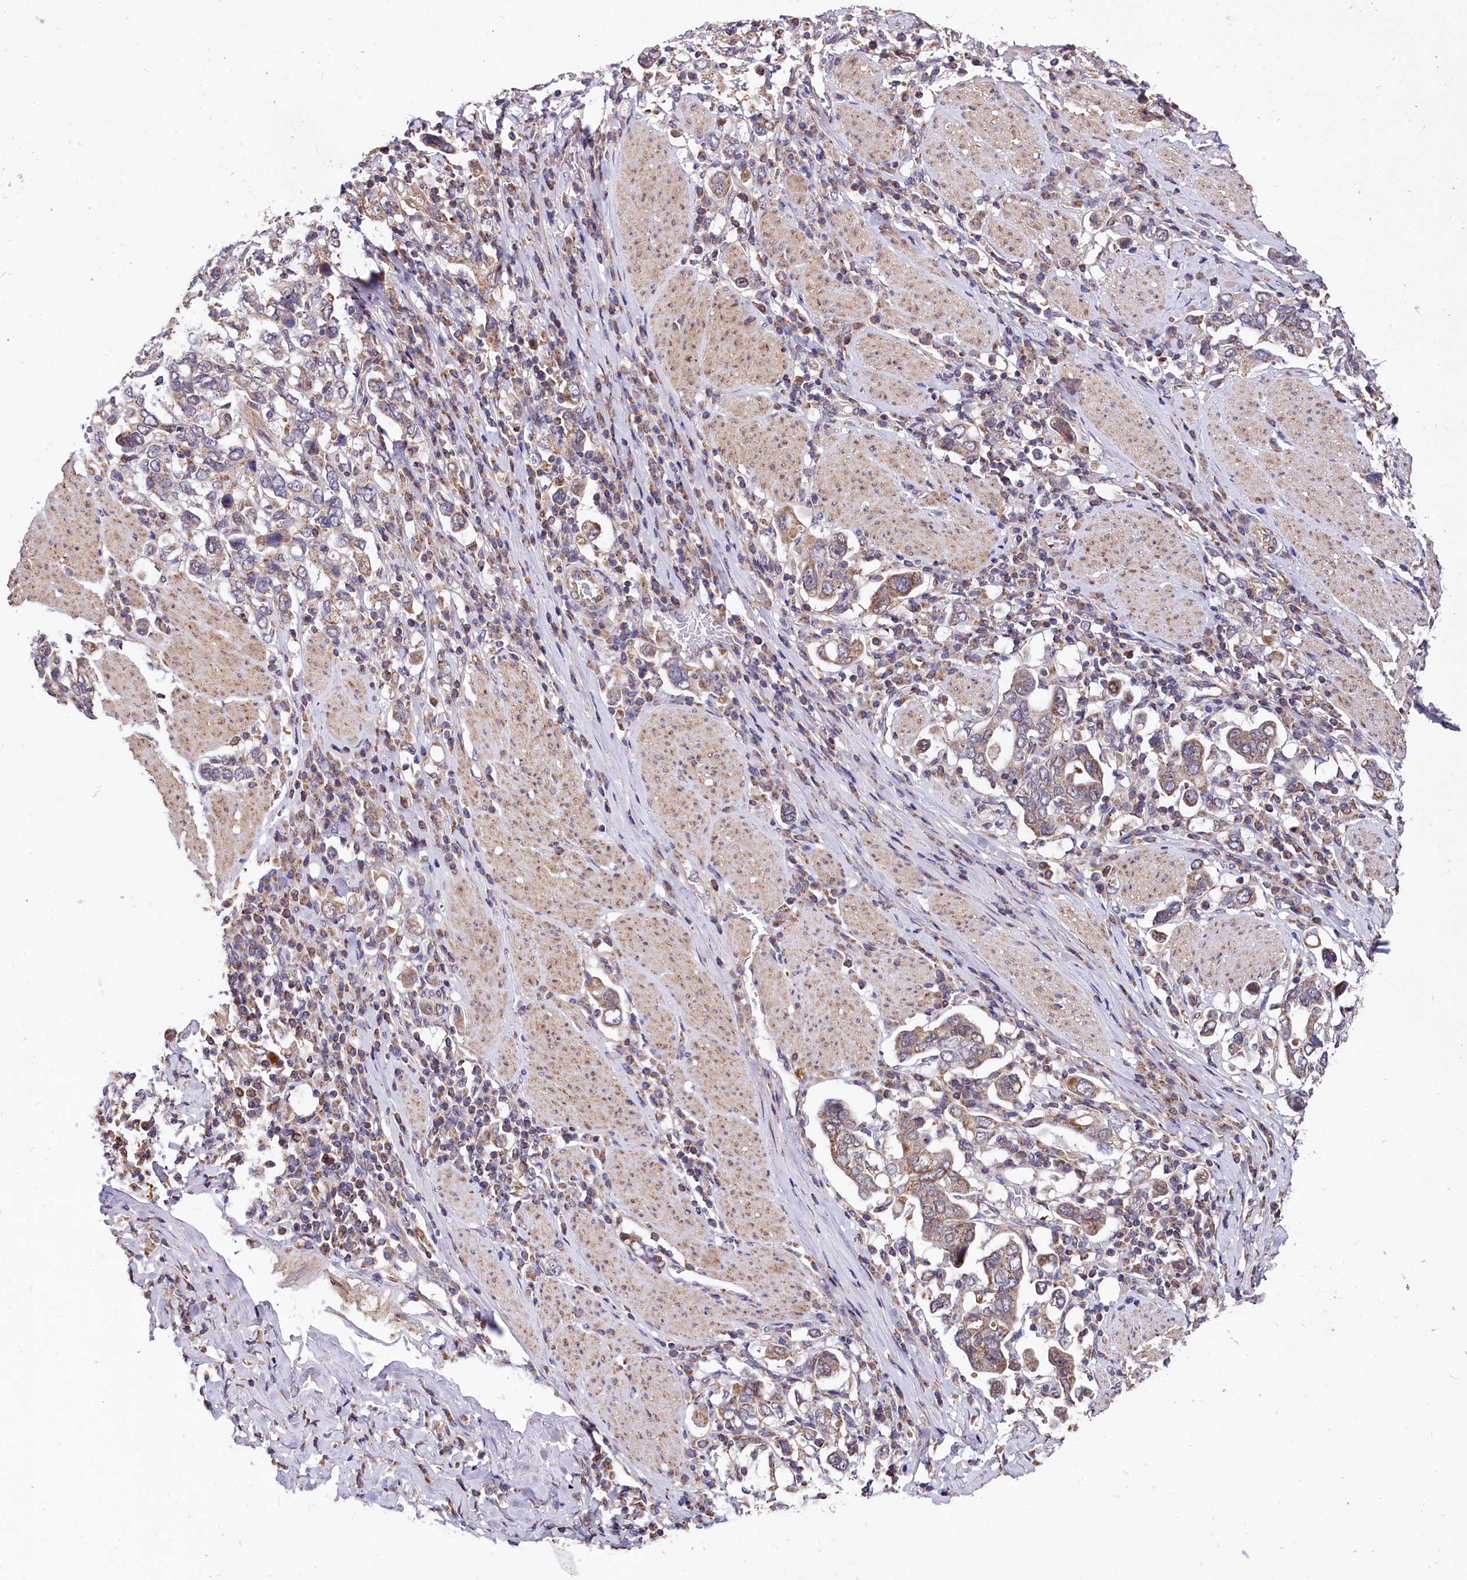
{"staining": {"intensity": "moderate", "quantity": ">75%", "location": "cytoplasmic/membranous"}, "tissue": "stomach cancer", "cell_type": "Tumor cells", "image_type": "cancer", "snomed": [{"axis": "morphology", "description": "Adenocarcinoma, NOS"}, {"axis": "topography", "description": "Stomach, upper"}], "caption": "High-magnification brightfield microscopy of stomach adenocarcinoma stained with DAB (brown) and counterstained with hematoxylin (blue). tumor cells exhibit moderate cytoplasmic/membranous expression is present in about>75% of cells. Using DAB (brown) and hematoxylin (blue) stains, captured at high magnification using brightfield microscopy.", "gene": "SPRYD3", "patient": {"sex": "male", "age": 62}}